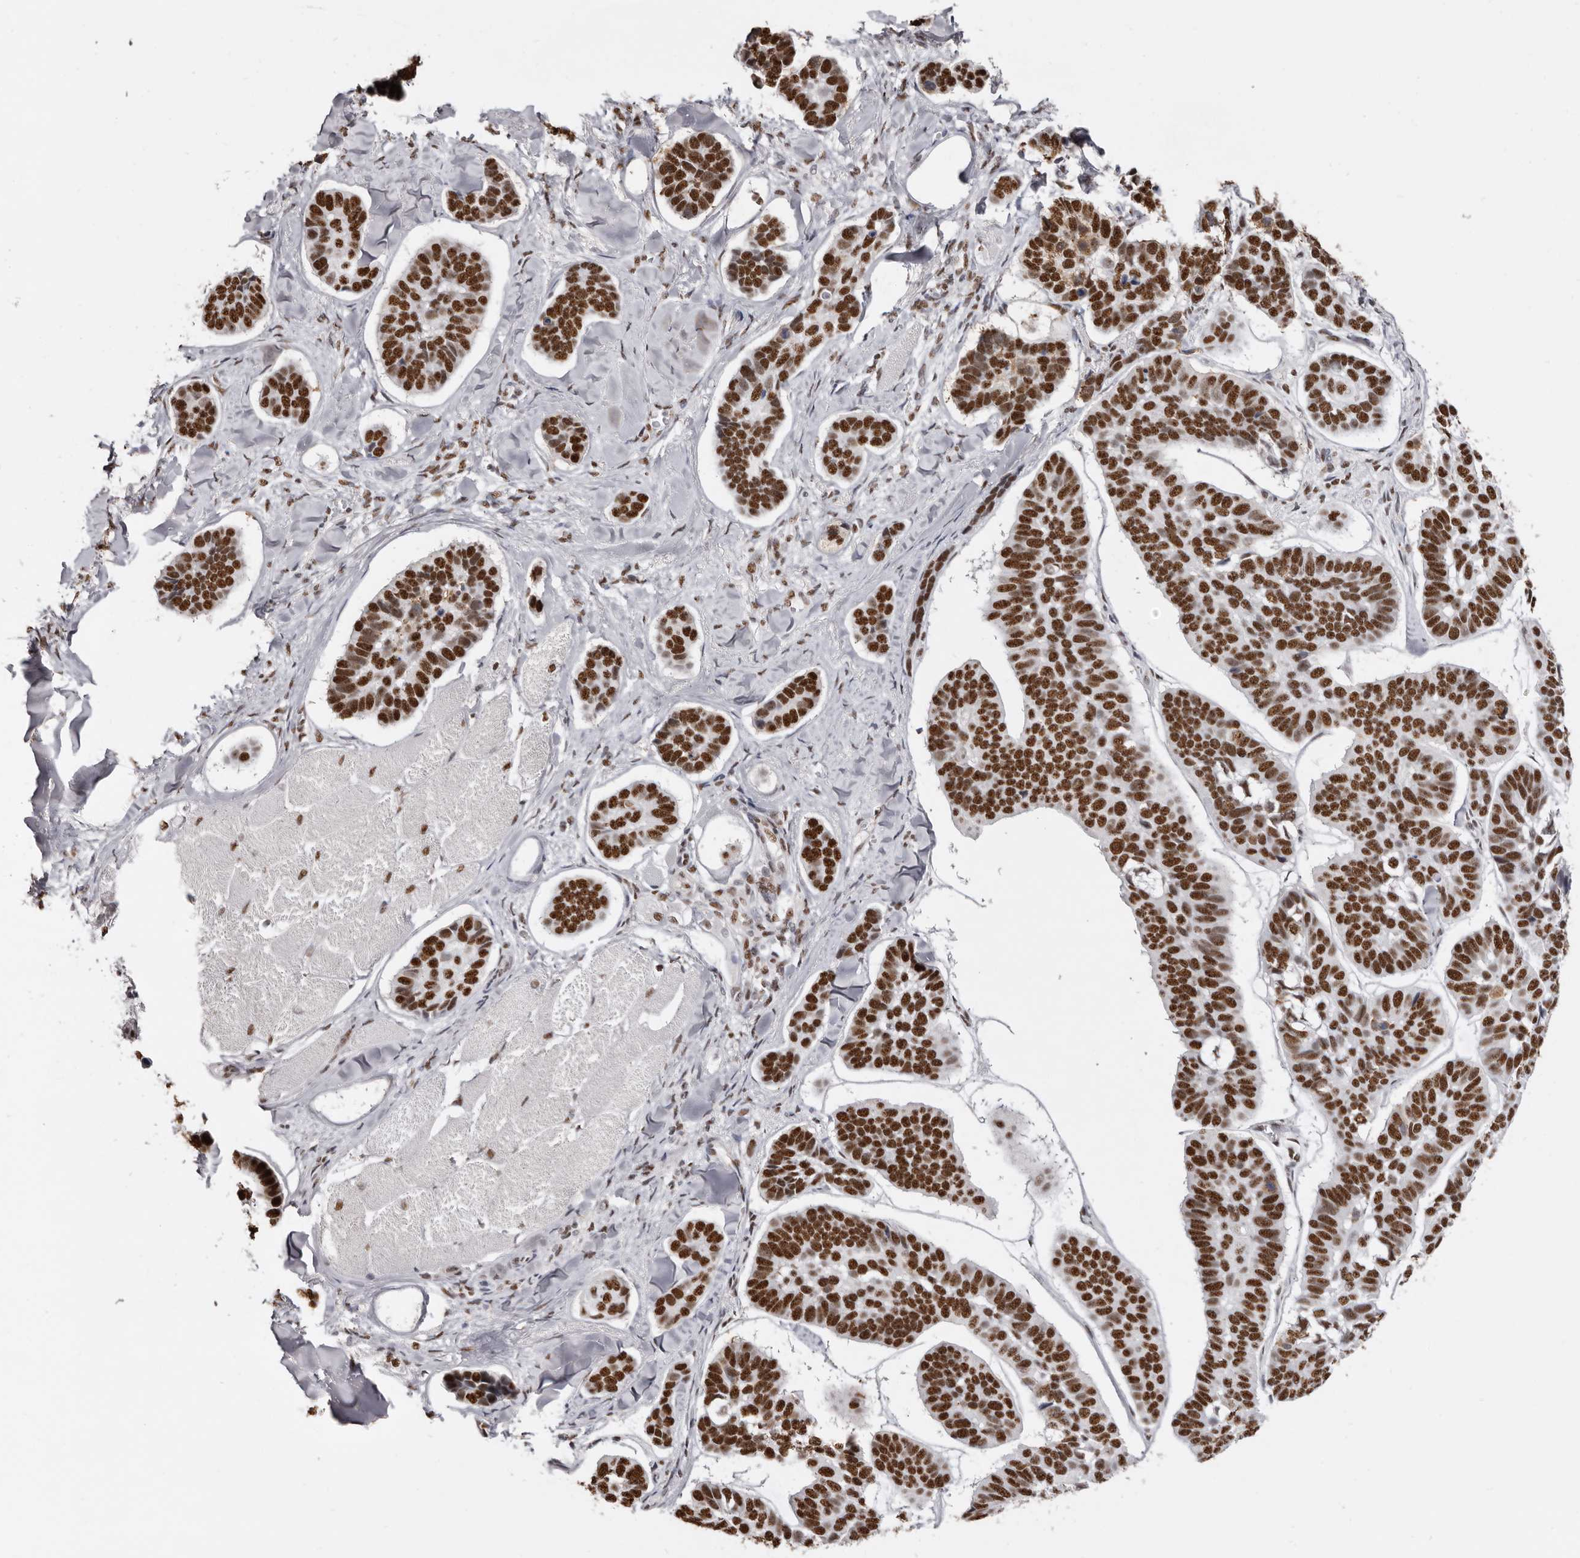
{"staining": {"intensity": "strong", "quantity": ">75%", "location": "nuclear"}, "tissue": "skin cancer", "cell_type": "Tumor cells", "image_type": "cancer", "snomed": [{"axis": "morphology", "description": "Basal cell carcinoma"}, {"axis": "topography", "description": "Skin"}], "caption": "A brown stain labels strong nuclear positivity of a protein in human skin basal cell carcinoma tumor cells.", "gene": "SCAF4", "patient": {"sex": "male", "age": 62}}